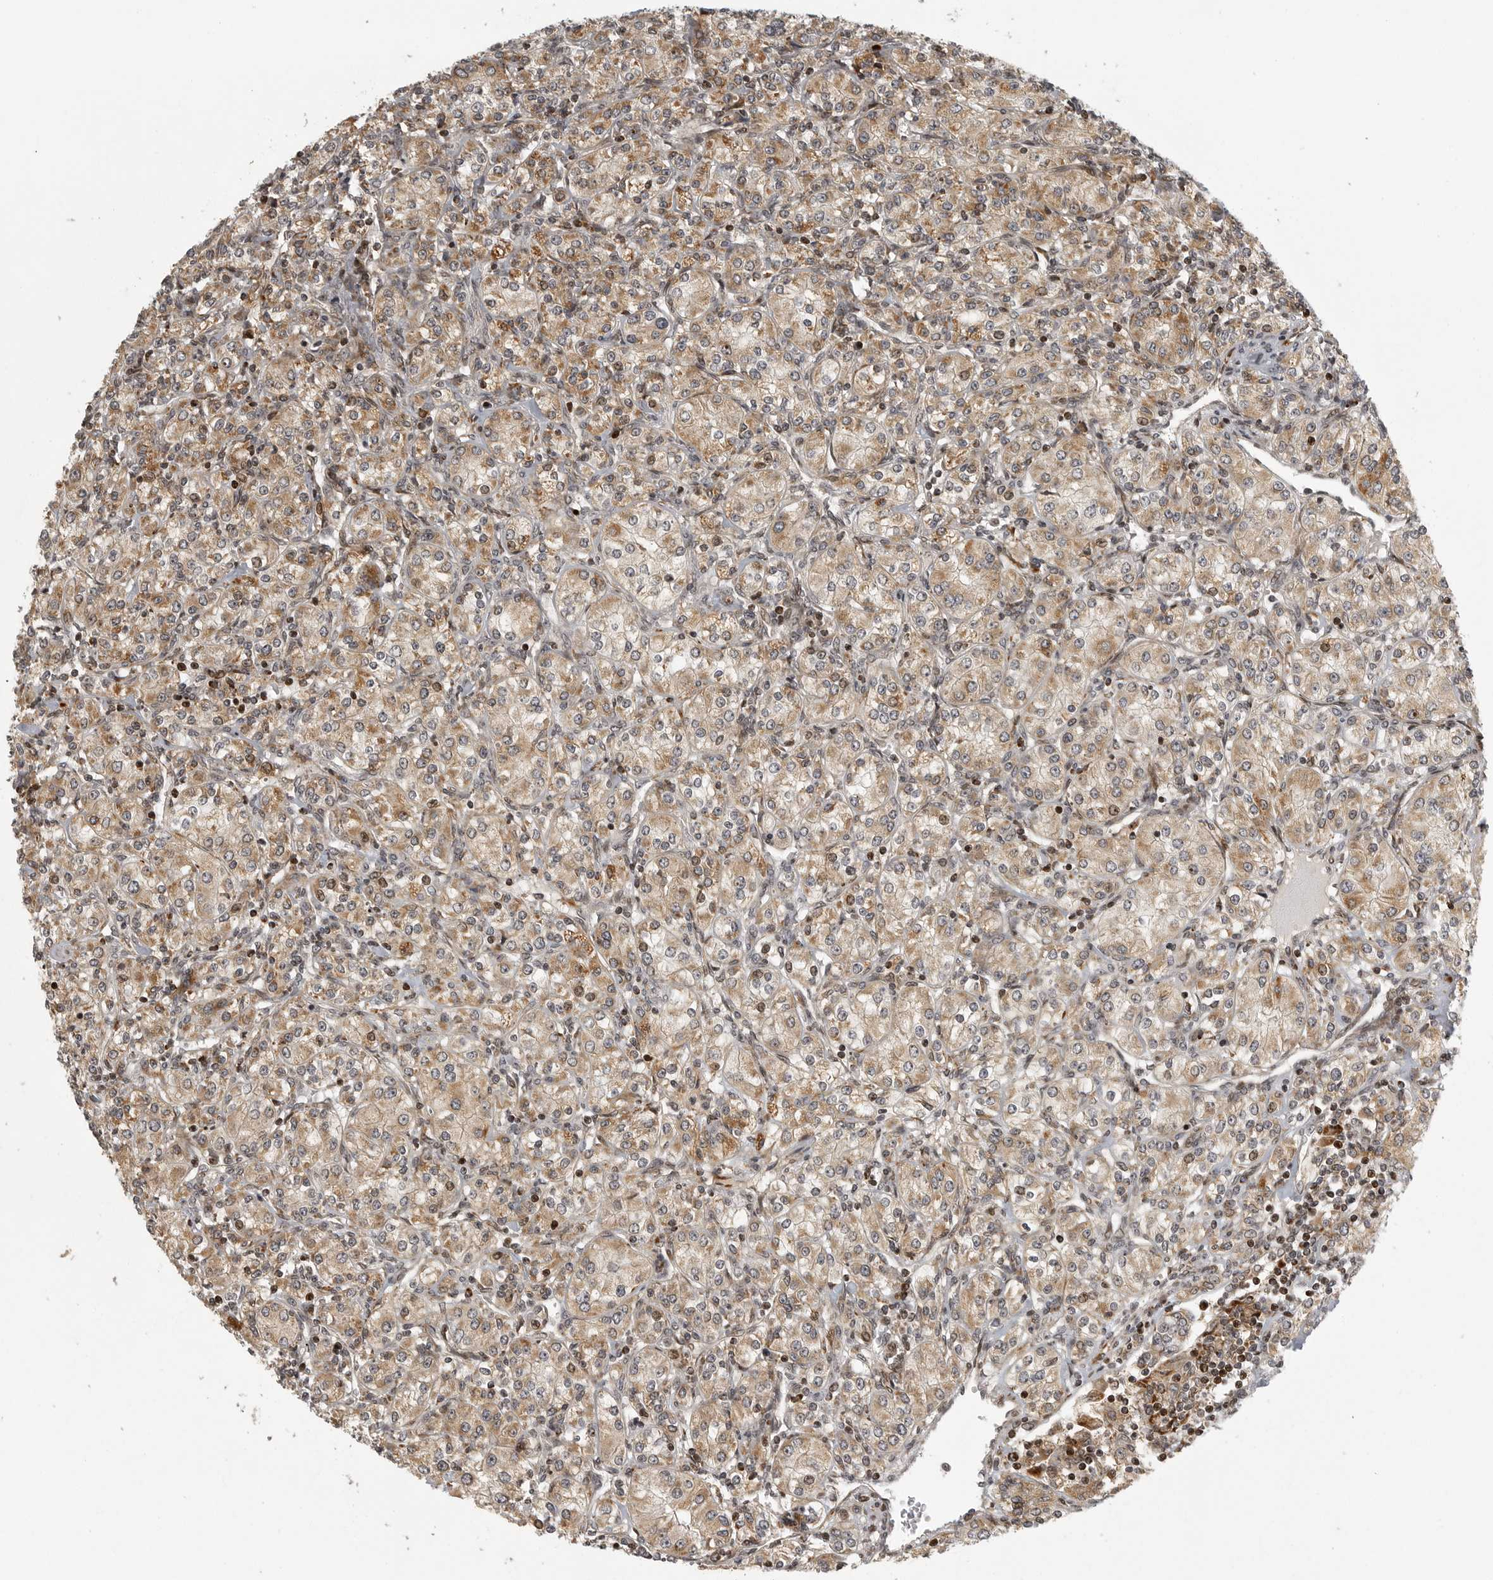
{"staining": {"intensity": "weak", "quantity": ">75%", "location": "cytoplasmic/membranous"}, "tissue": "renal cancer", "cell_type": "Tumor cells", "image_type": "cancer", "snomed": [{"axis": "morphology", "description": "Adenocarcinoma, NOS"}, {"axis": "topography", "description": "Kidney"}], "caption": "IHC histopathology image of renal cancer stained for a protein (brown), which shows low levels of weak cytoplasmic/membranous staining in approximately >75% of tumor cells.", "gene": "NARS2", "patient": {"sex": "male", "age": 77}}